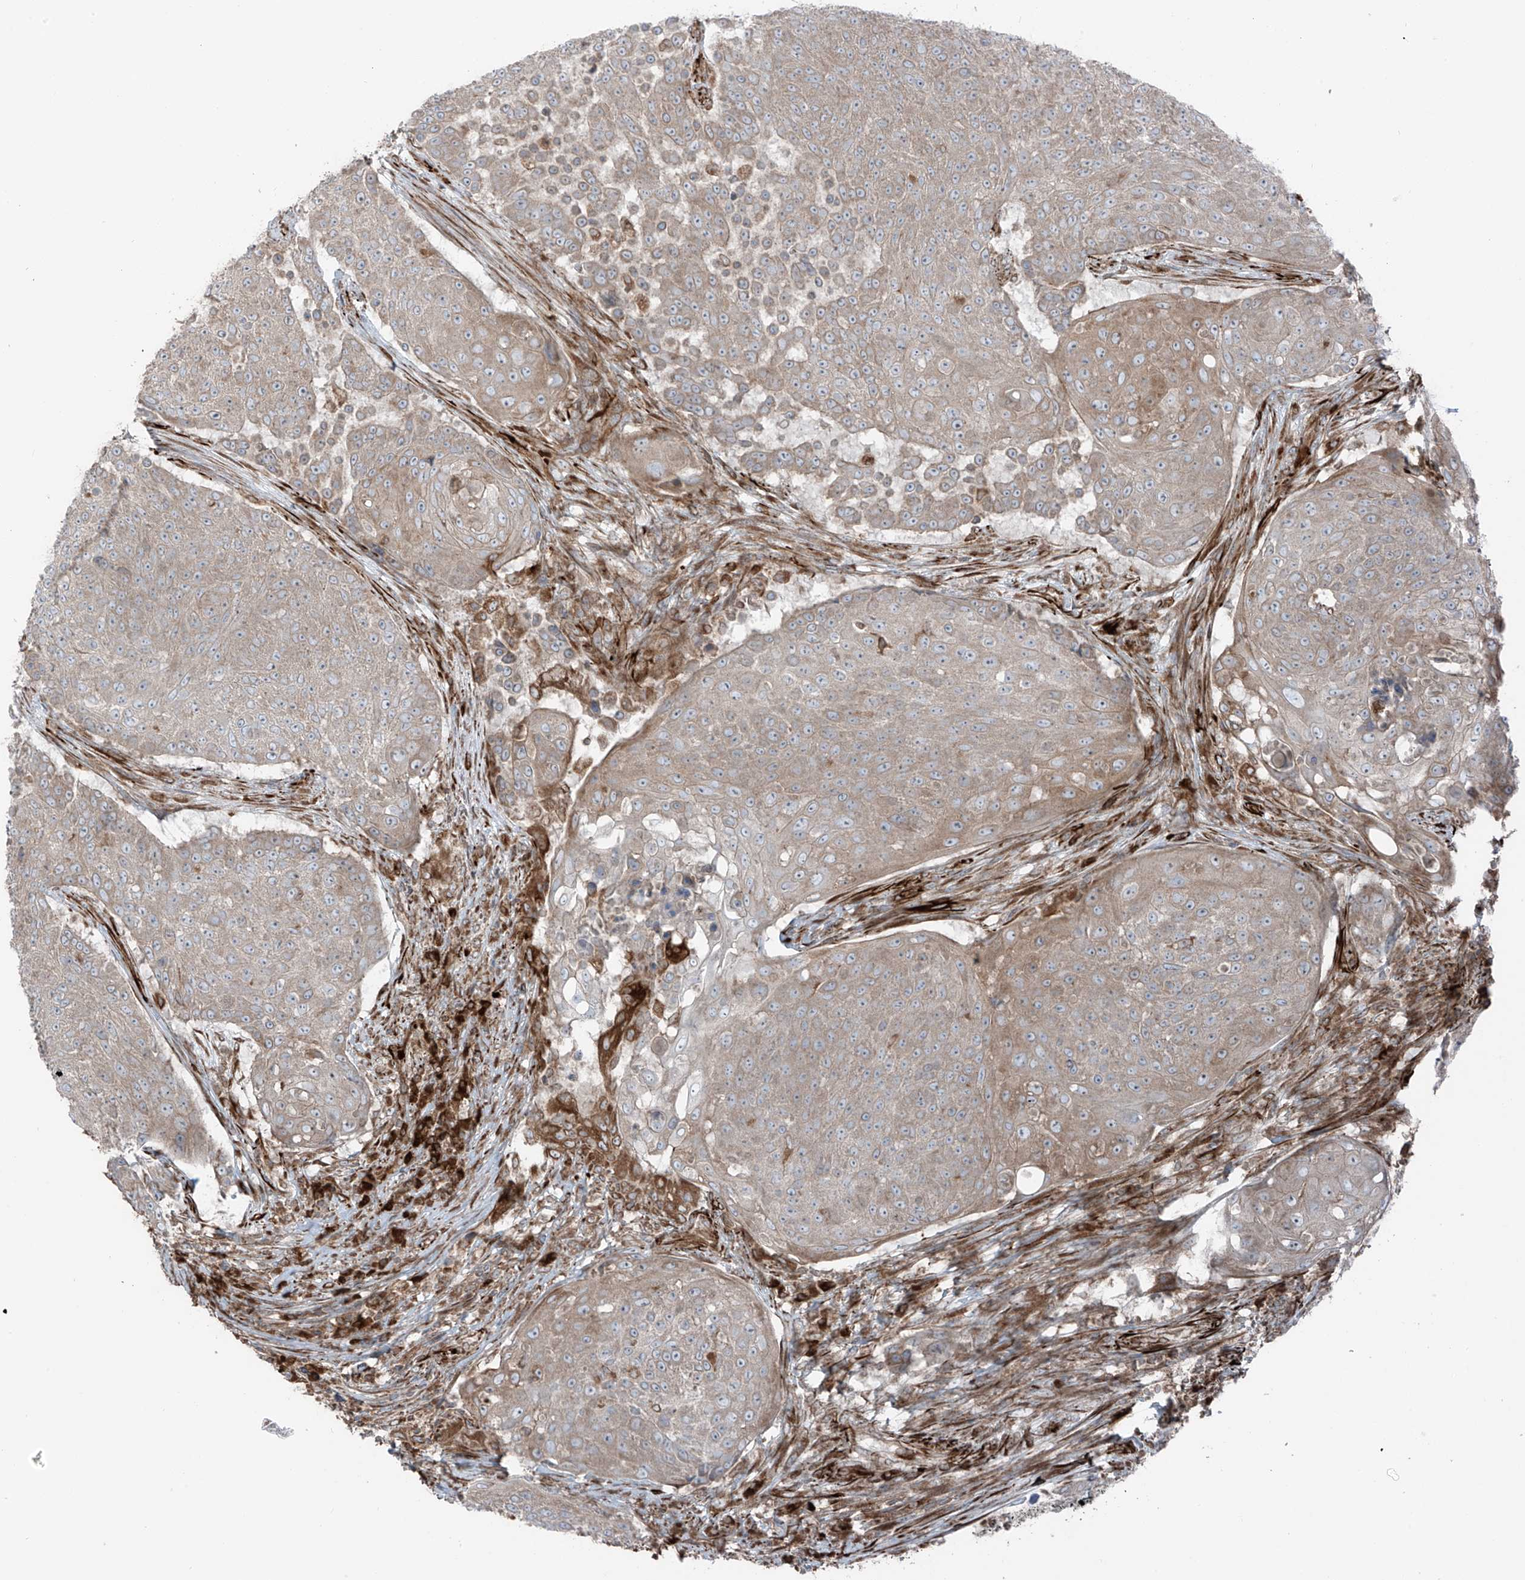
{"staining": {"intensity": "weak", "quantity": "25%-75%", "location": "cytoplasmic/membranous"}, "tissue": "urothelial cancer", "cell_type": "Tumor cells", "image_type": "cancer", "snomed": [{"axis": "morphology", "description": "Urothelial carcinoma, High grade"}, {"axis": "topography", "description": "Urinary bladder"}], "caption": "A brown stain highlights weak cytoplasmic/membranous positivity of a protein in urothelial cancer tumor cells. The protein of interest is shown in brown color, while the nuclei are stained blue.", "gene": "ERLEC1", "patient": {"sex": "female", "age": 63}}